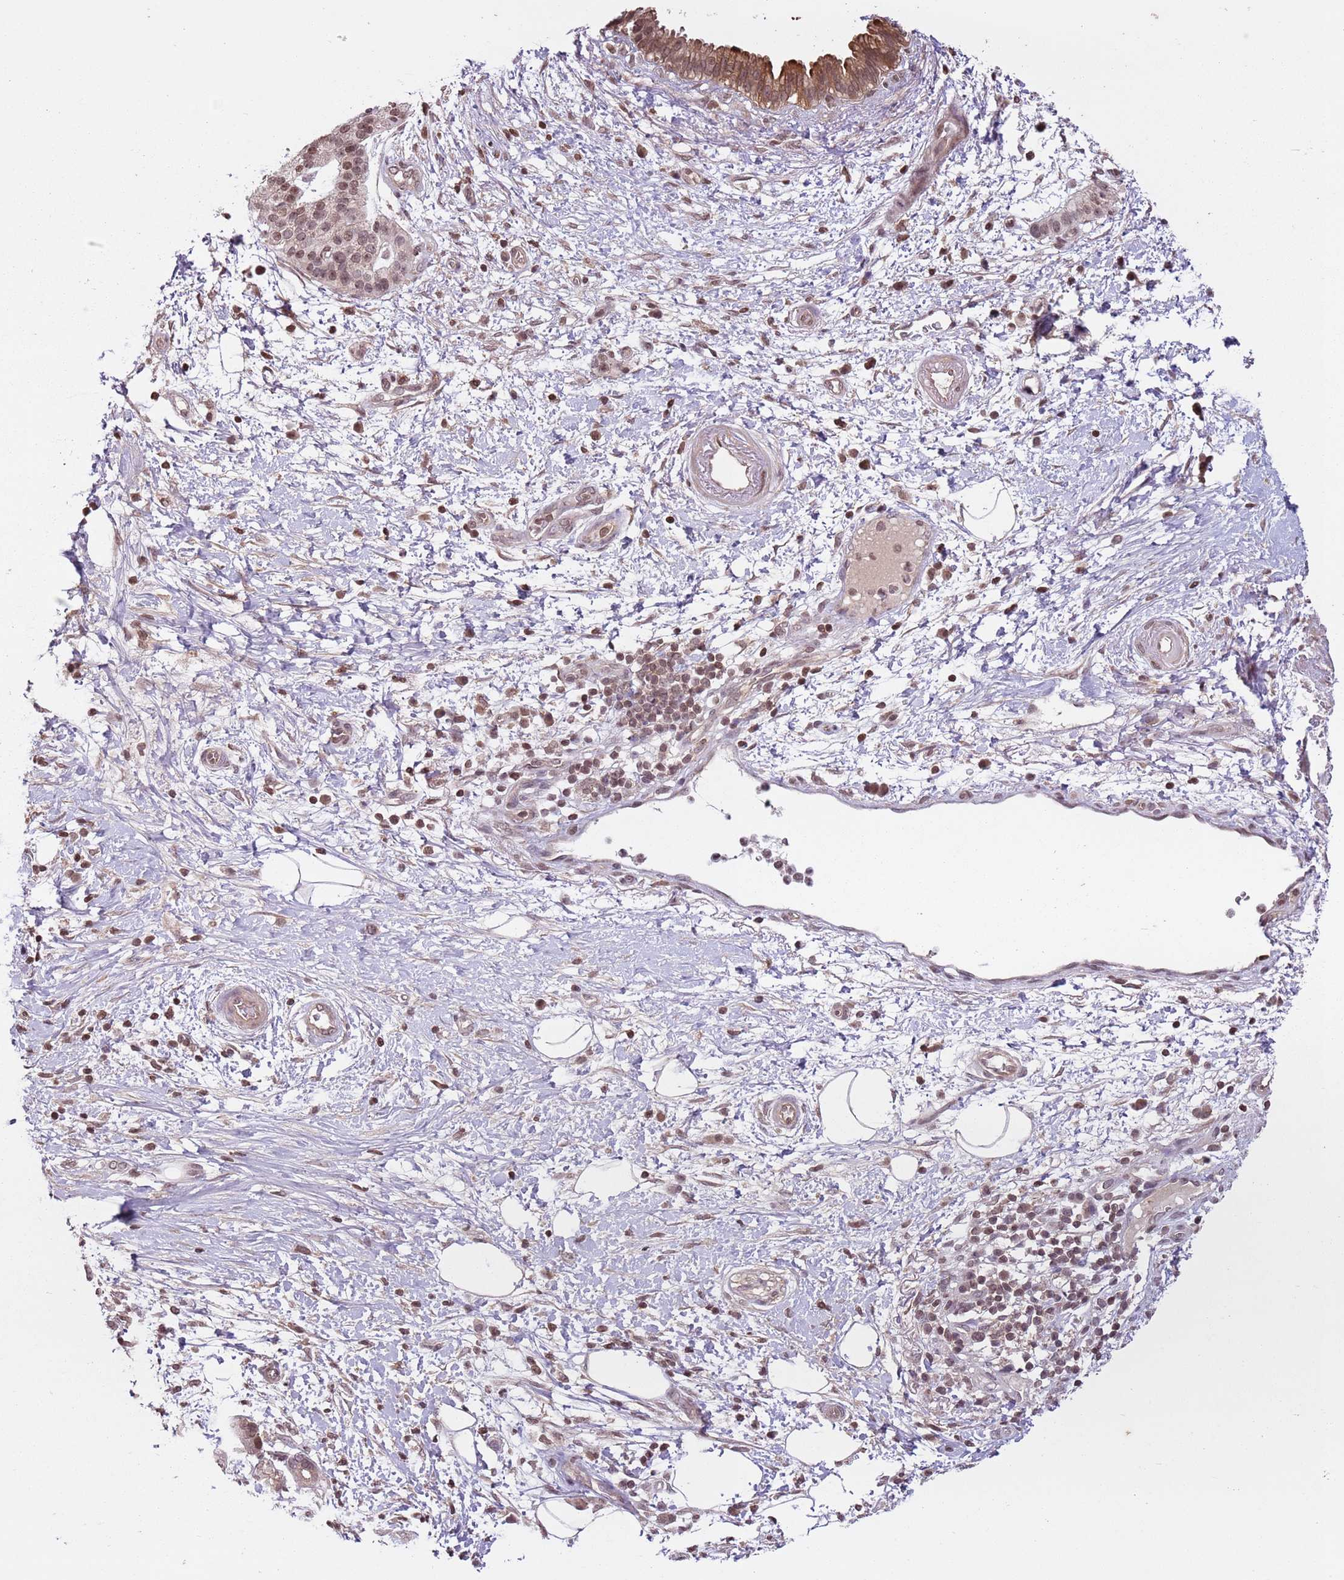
{"staining": {"intensity": "moderate", "quantity": ">75%", "location": "cytoplasmic/membranous"}, "tissue": "pancreatic cancer", "cell_type": "Tumor cells", "image_type": "cancer", "snomed": [{"axis": "morphology", "description": "Adenocarcinoma, NOS"}, {"axis": "topography", "description": "Pancreas"}], "caption": "A high-resolution photomicrograph shows immunohistochemistry staining of pancreatic adenocarcinoma, which reveals moderate cytoplasmic/membranous expression in approximately >75% of tumor cells. The staining was performed using DAB to visualize the protein expression in brown, while the nuclei were stained in blue with hematoxylin (Magnification: 20x).", "gene": "CAPN9", "patient": {"sex": "female", "age": 73}}